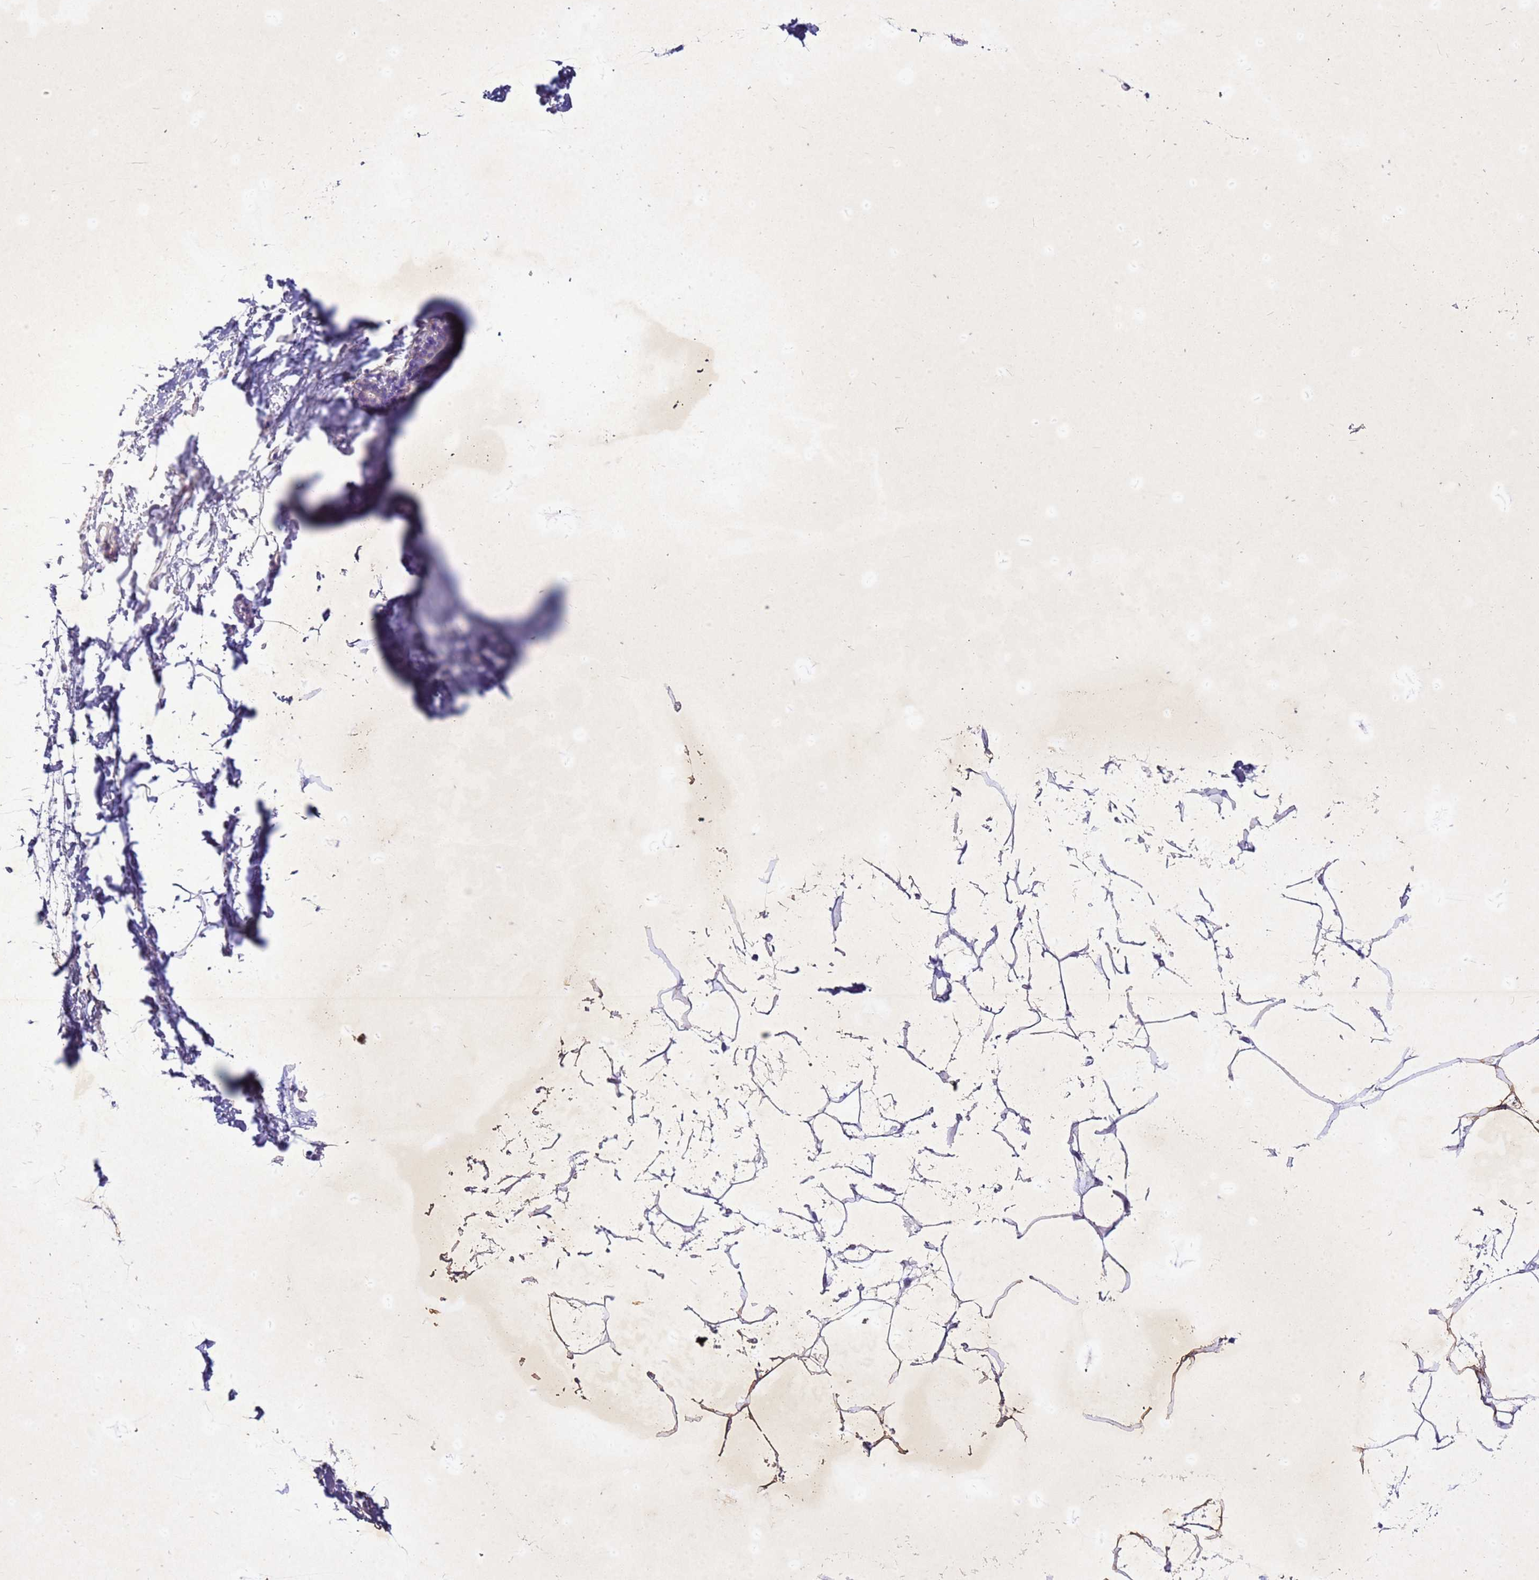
{"staining": {"intensity": "negative", "quantity": "none", "location": "none"}, "tissue": "adipose tissue", "cell_type": "Adipocytes", "image_type": "normal", "snomed": [{"axis": "morphology", "description": "Normal tissue, NOS"}, {"axis": "topography", "description": "Adipose tissue"}], "caption": "This is a photomicrograph of immunohistochemistry (IHC) staining of normal adipose tissue, which shows no positivity in adipocytes. The staining was performed using DAB to visualize the protein expression in brown, while the nuclei were stained in blue with hematoxylin (Magnification: 20x).", "gene": "COPS9", "patient": {"sex": "female", "age": 37}}